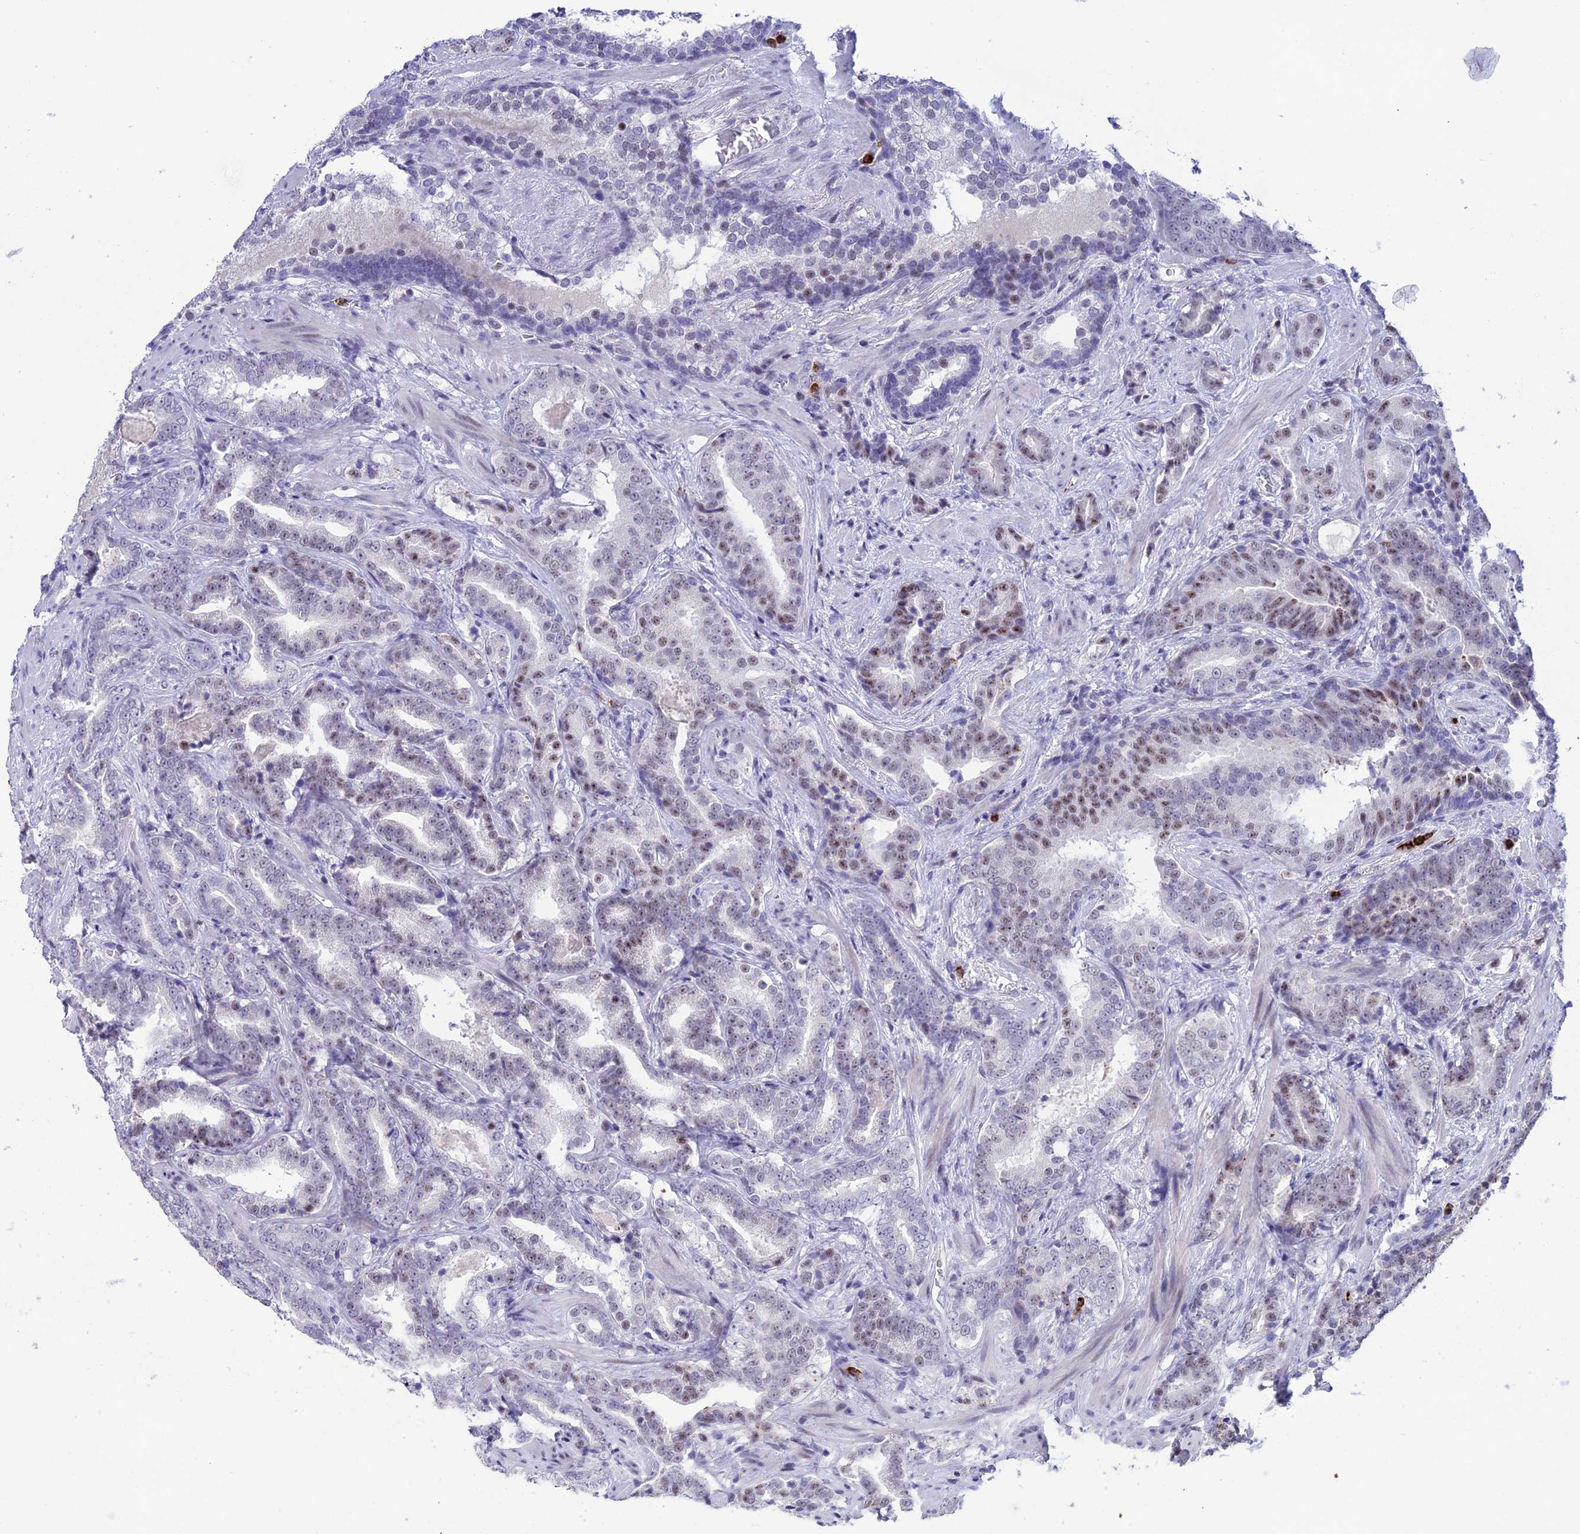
{"staining": {"intensity": "weak", "quantity": "25%-75%", "location": "nuclear"}, "tissue": "prostate cancer", "cell_type": "Tumor cells", "image_type": "cancer", "snomed": [{"axis": "morphology", "description": "Adenocarcinoma, Low grade"}, {"axis": "topography", "description": "Prostate"}], "caption": "Prostate cancer (low-grade adenocarcinoma) stained with DAB immunohistochemistry (IHC) reveals low levels of weak nuclear positivity in approximately 25%-75% of tumor cells. The staining was performed using DAB, with brown indicating positive protein expression. Nuclei are stained blue with hematoxylin.", "gene": "MFSD2B", "patient": {"sex": "male", "age": 58}}